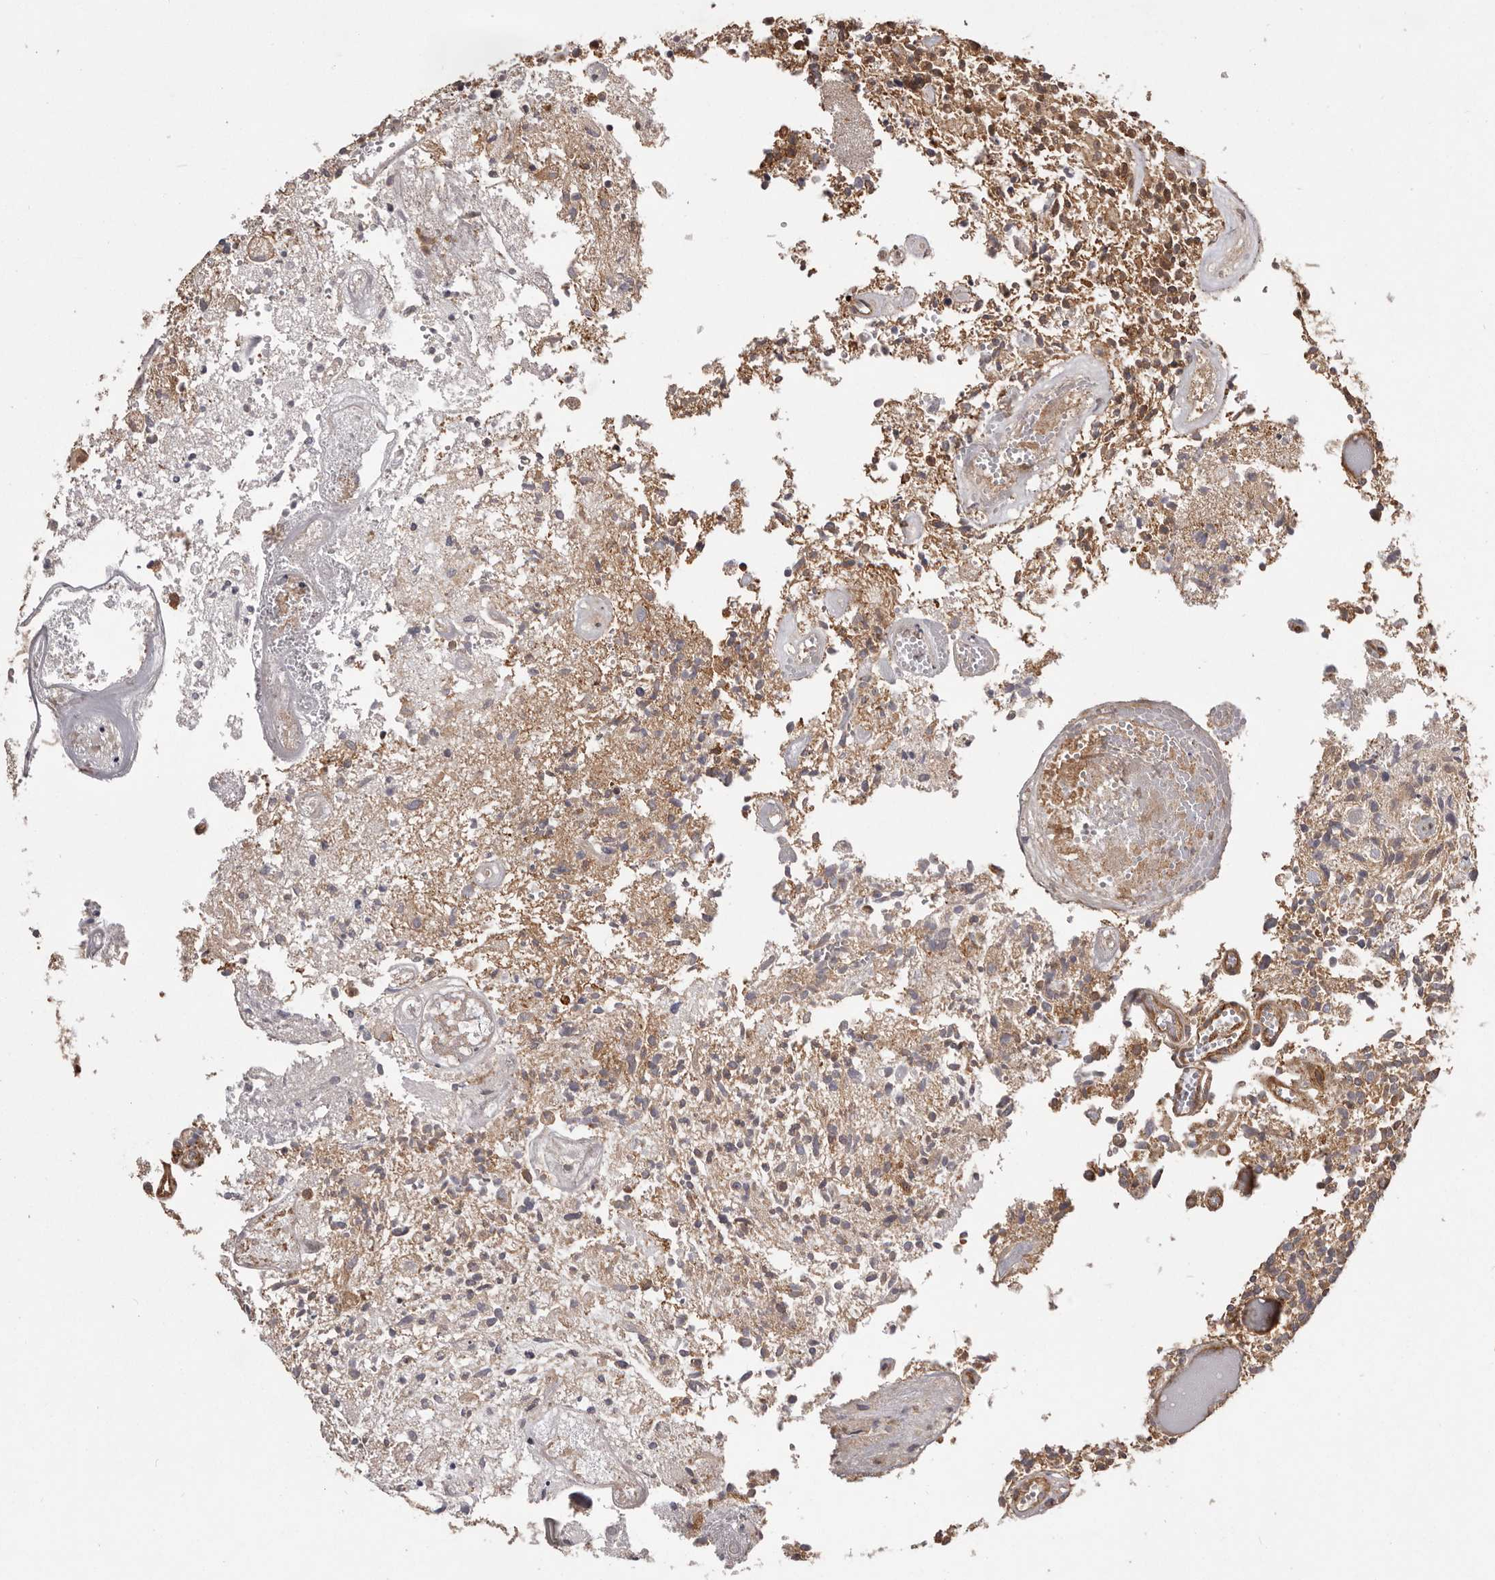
{"staining": {"intensity": "weak", "quantity": "25%-75%", "location": "cytoplasmic/membranous"}, "tissue": "glioma", "cell_type": "Tumor cells", "image_type": "cancer", "snomed": [{"axis": "morphology", "description": "Glioma, malignant, High grade"}, {"axis": "topography", "description": "Brain"}], "caption": "Immunohistochemistry histopathology image of neoplastic tissue: glioma stained using IHC demonstrates low levels of weak protein expression localized specifically in the cytoplasmic/membranous of tumor cells, appearing as a cytoplasmic/membranous brown color.", "gene": "NFKBIA", "patient": {"sex": "male", "age": 72}}